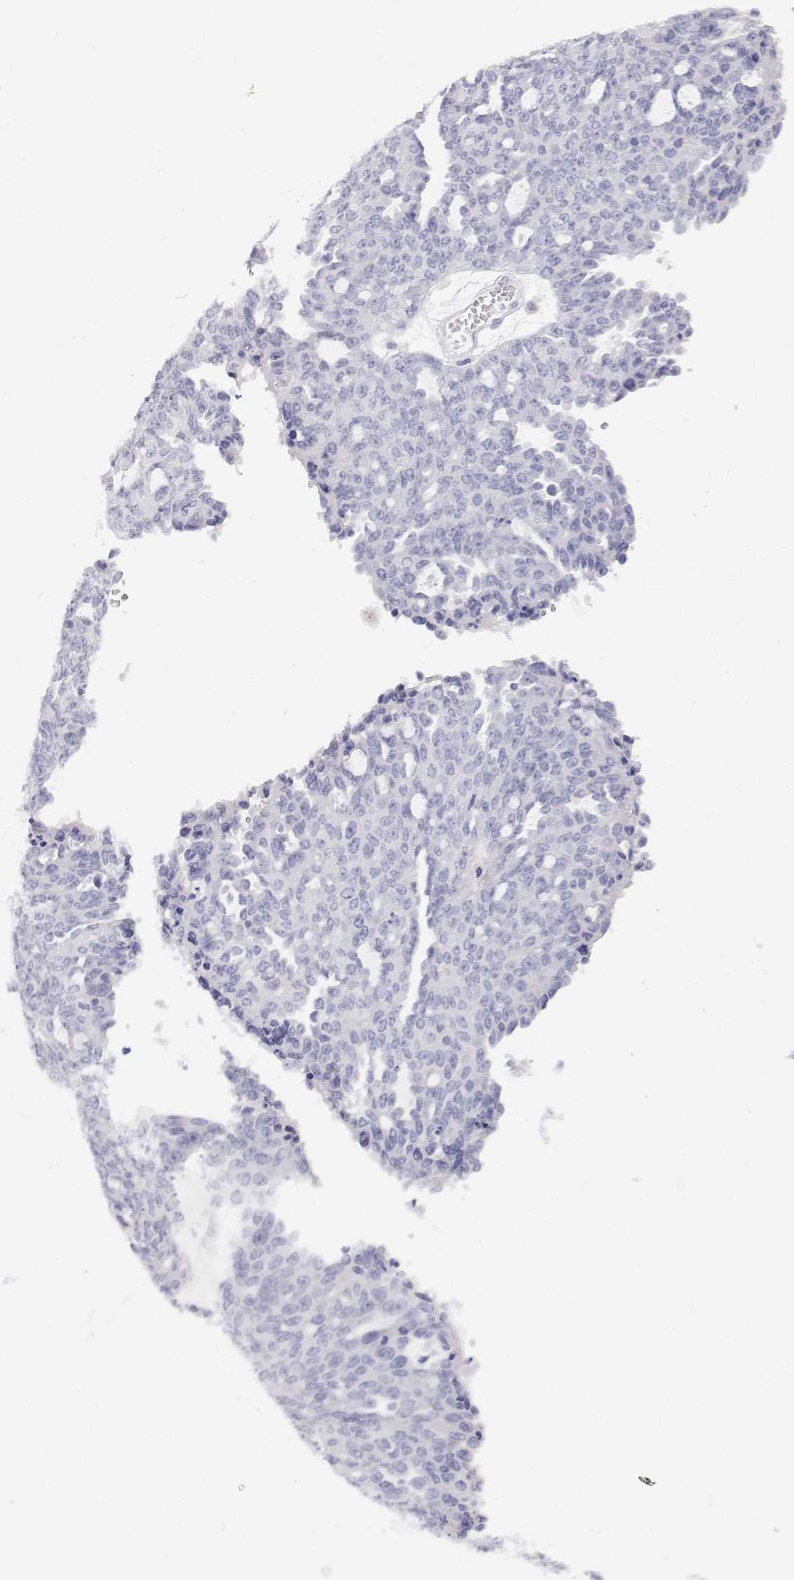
{"staining": {"intensity": "negative", "quantity": "none", "location": "none"}, "tissue": "ovarian cancer", "cell_type": "Tumor cells", "image_type": "cancer", "snomed": [{"axis": "morphology", "description": "Cystadenocarcinoma, serous, NOS"}, {"axis": "topography", "description": "Ovary"}], "caption": "An immunohistochemistry image of ovarian serous cystadenocarcinoma is shown. There is no staining in tumor cells of ovarian serous cystadenocarcinoma. (DAB (3,3'-diaminobenzidine) immunohistochemistry (IHC) visualized using brightfield microscopy, high magnification).", "gene": "NCR2", "patient": {"sex": "female", "age": 71}}